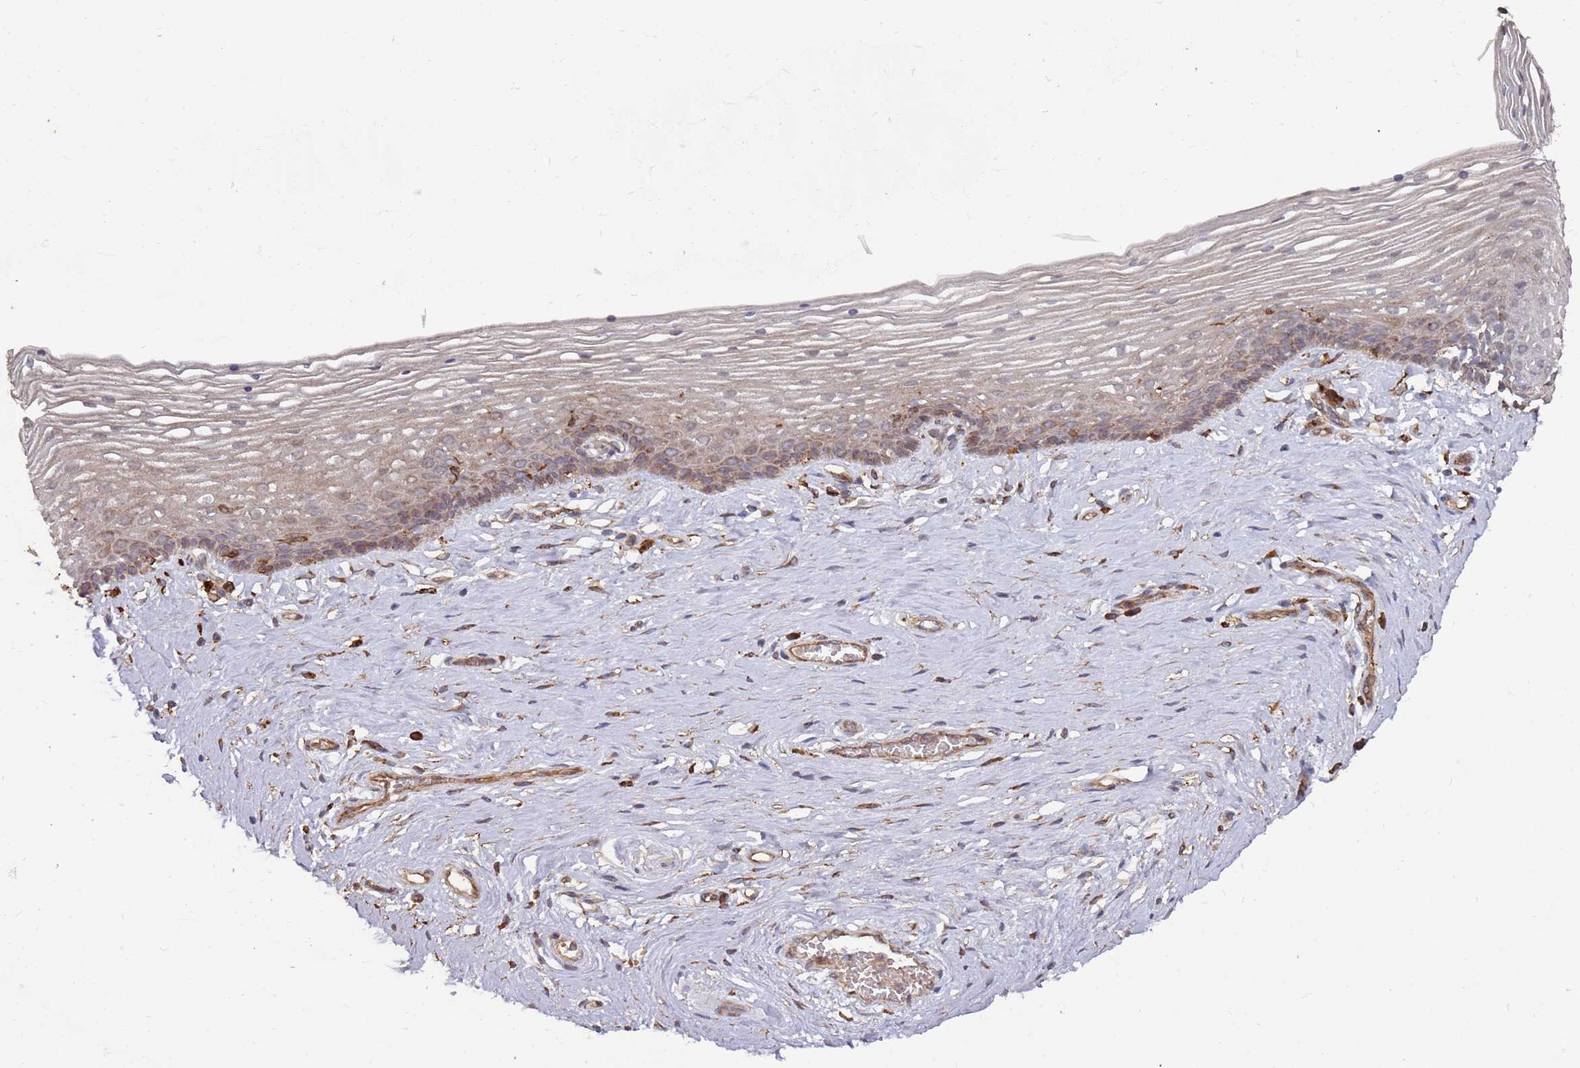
{"staining": {"intensity": "moderate", "quantity": ">75%", "location": "cytoplasmic/membranous,nuclear"}, "tissue": "vagina", "cell_type": "Squamous epithelial cells", "image_type": "normal", "snomed": [{"axis": "morphology", "description": "Normal tissue, NOS"}, {"axis": "topography", "description": "Vagina"}], "caption": "Vagina stained for a protein (brown) demonstrates moderate cytoplasmic/membranous,nuclear positive staining in about >75% of squamous epithelial cells.", "gene": "LACC1", "patient": {"sex": "female", "age": 46}}